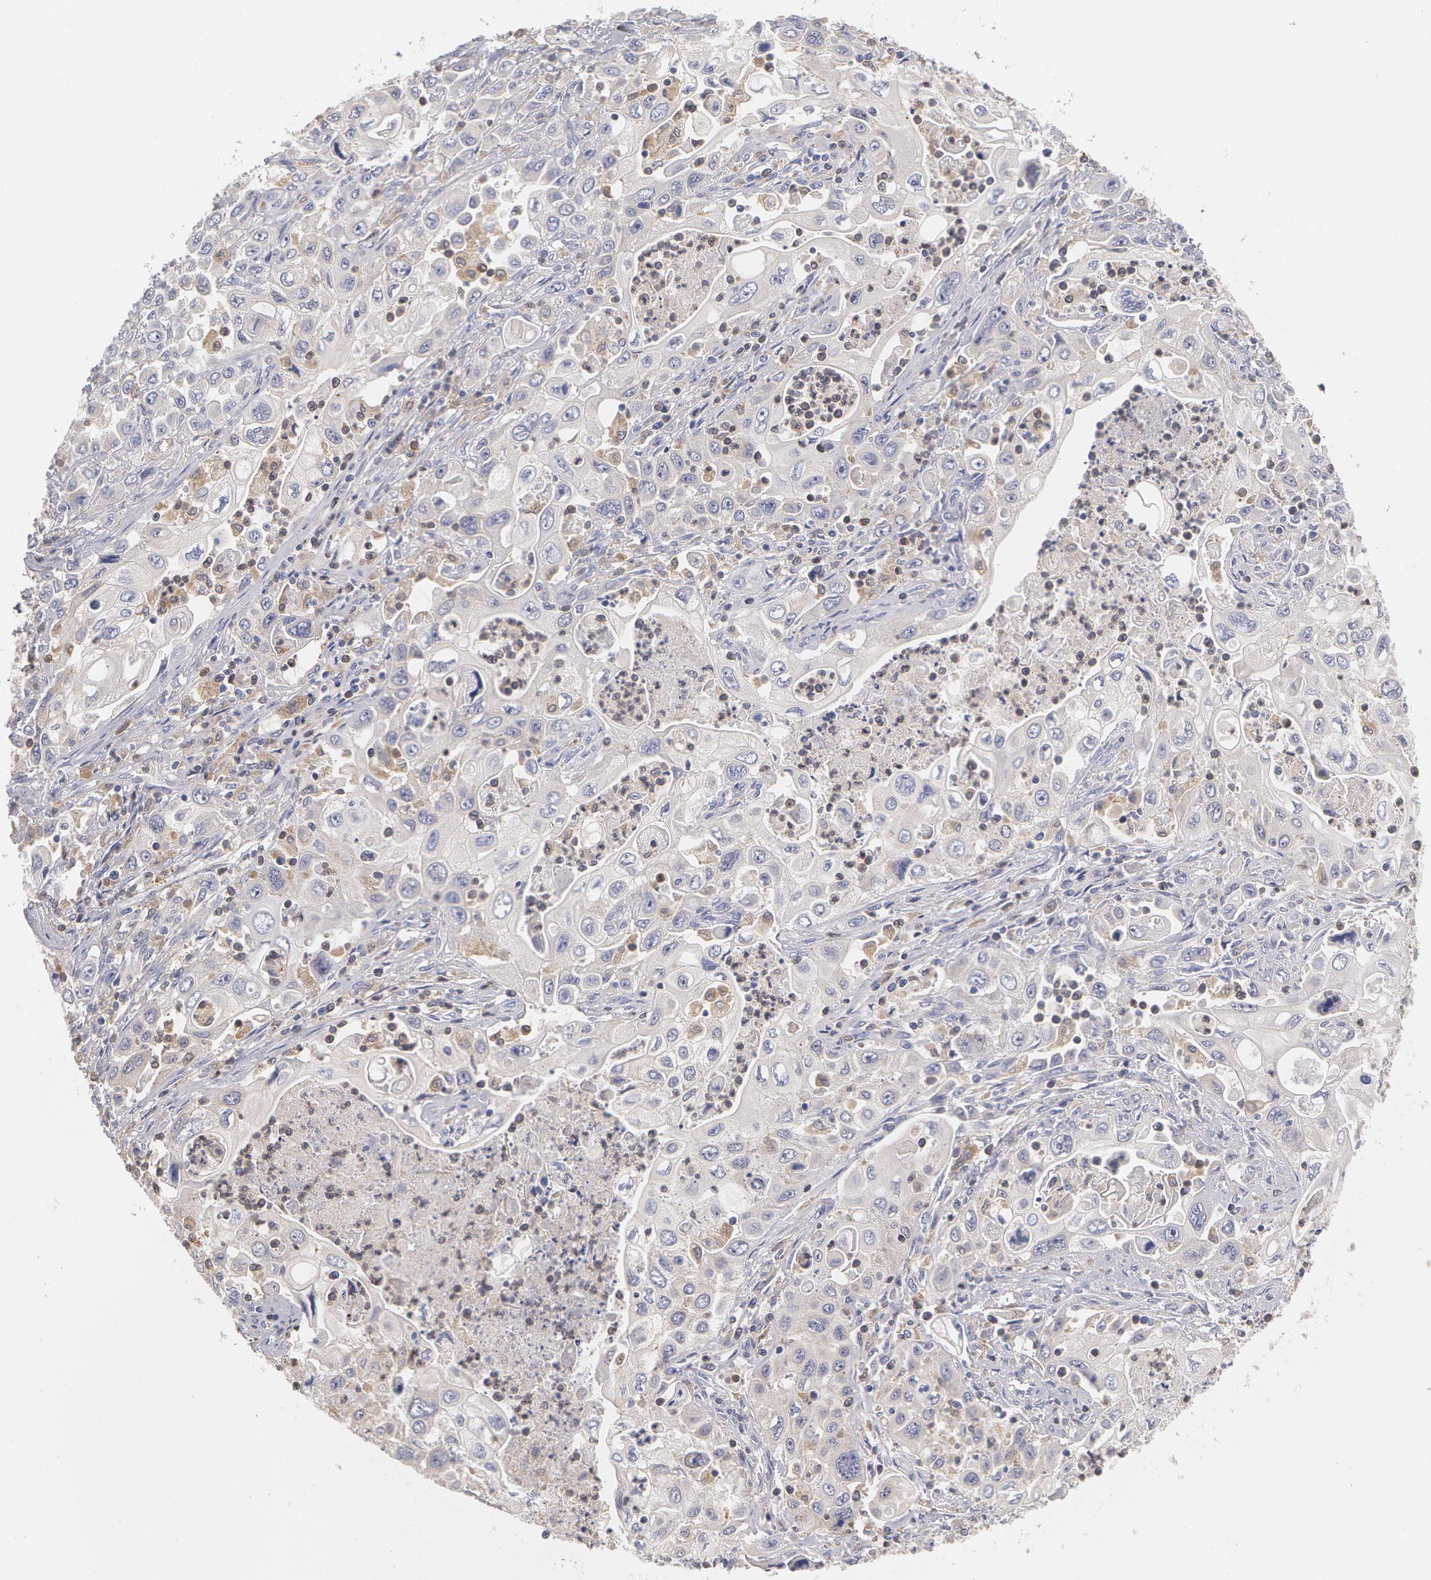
{"staining": {"intensity": "weak", "quantity": "25%-75%", "location": "cytoplasmic/membranous"}, "tissue": "pancreatic cancer", "cell_type": "Tumor cells", "image_type": "cancer", "snomed": [{"axis": "morphology", "description": "Adenocarcinoma, NOS"}, {"axis": "topography", "description": "Pancreas"}], "caption": "Adenocarcinoma (pancreatic) stained with a brown dye displays weak cytoplasmic/membranous positive staining in approximately 25%-75% of tumor cells.", "gene": "SYK", "patient": {"sex": "male", "age": 70}}